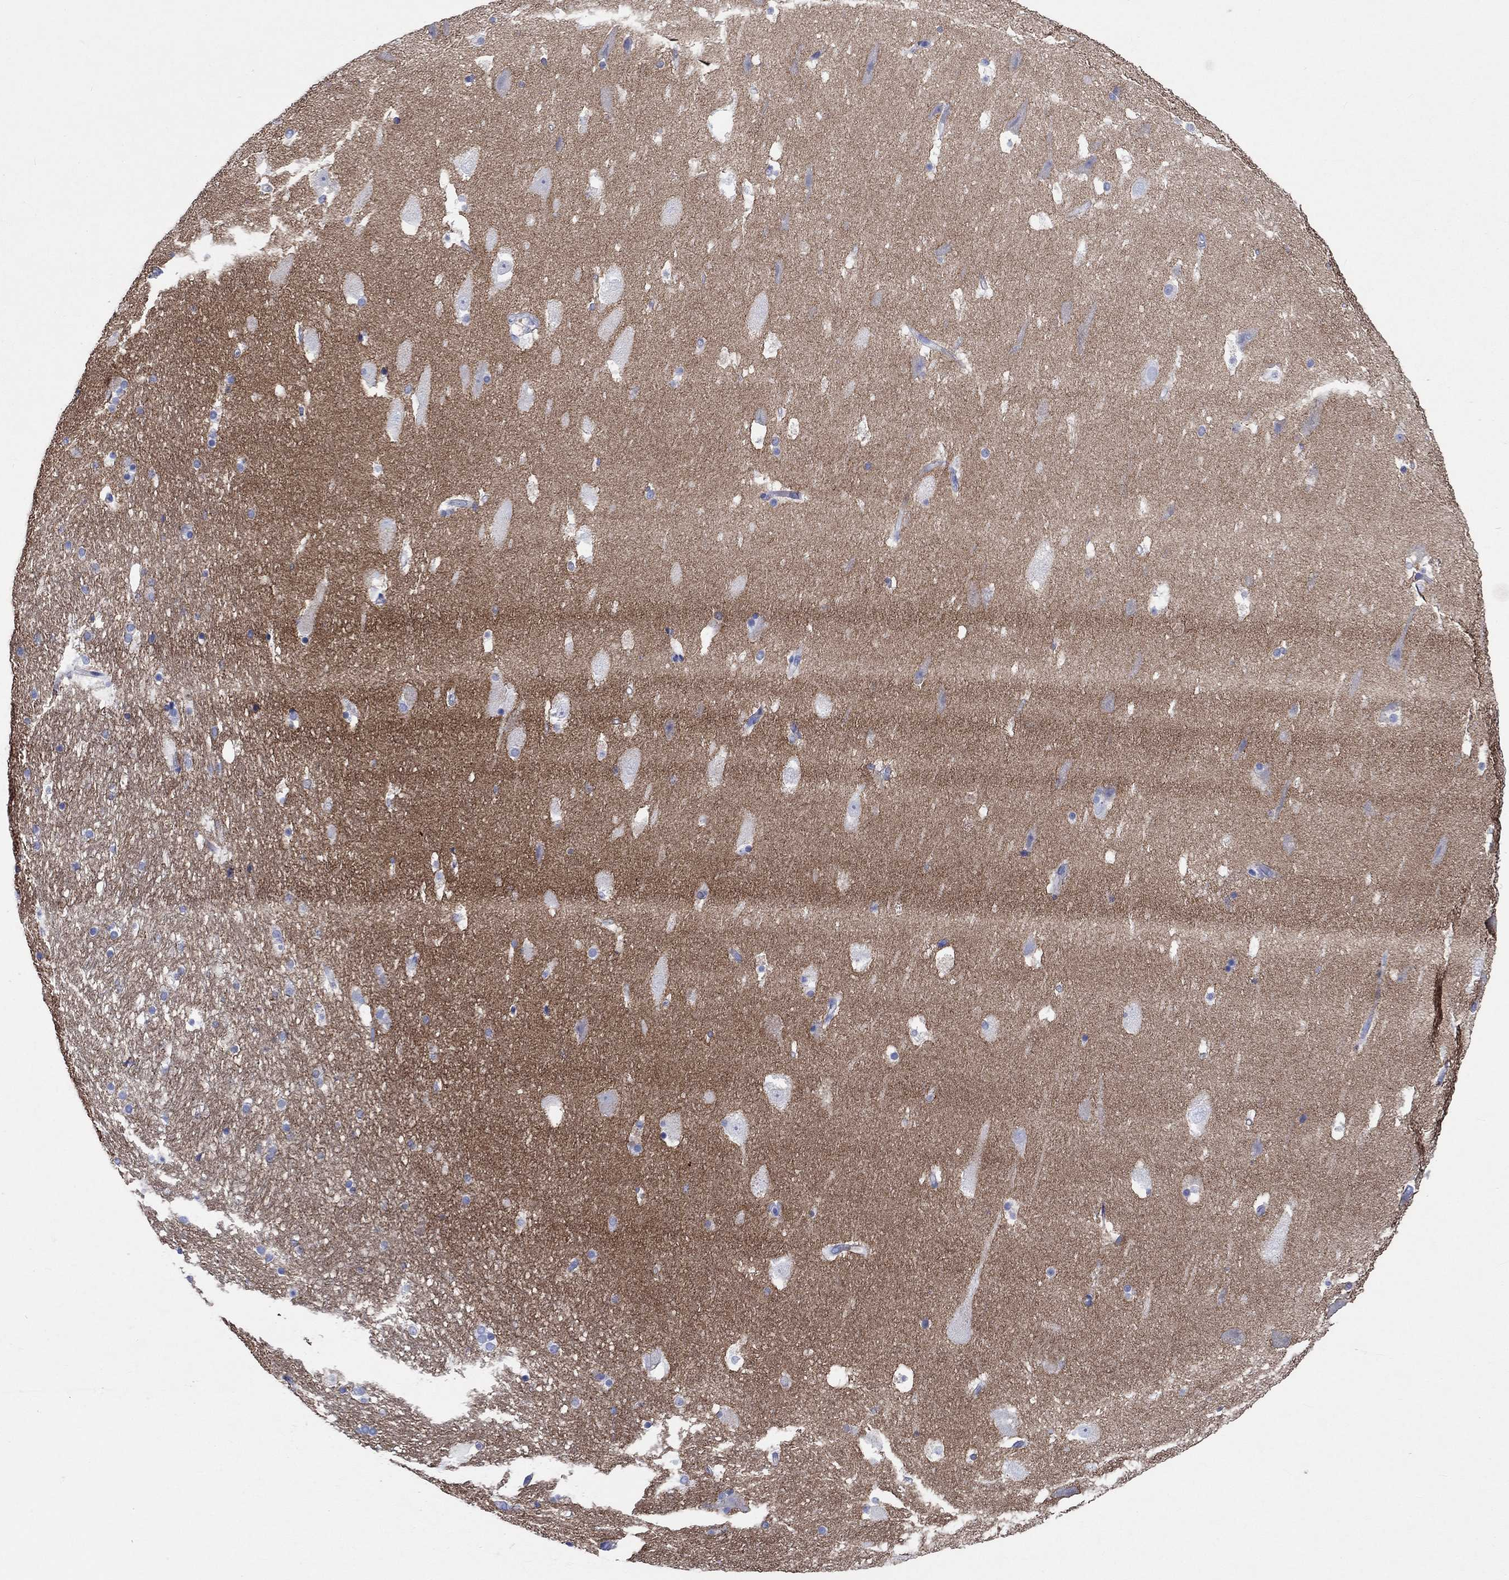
{"staining": {"intensity": "negative", "quantity": "none", "location": "none"}, "tissue": "hippocampus", "cell_type": "Glial cells", "image_type": "normal", "snomed": [{"axis": "morphology", "description": "Normal tissue, NOS"}, {"axis": "topography", "description": "Hippocampus"}], "caption": "There is no significant expression in glial cells of hippocampus.", "gene": "SHISA4", "patient": {"sex": "male", "age": 51}}